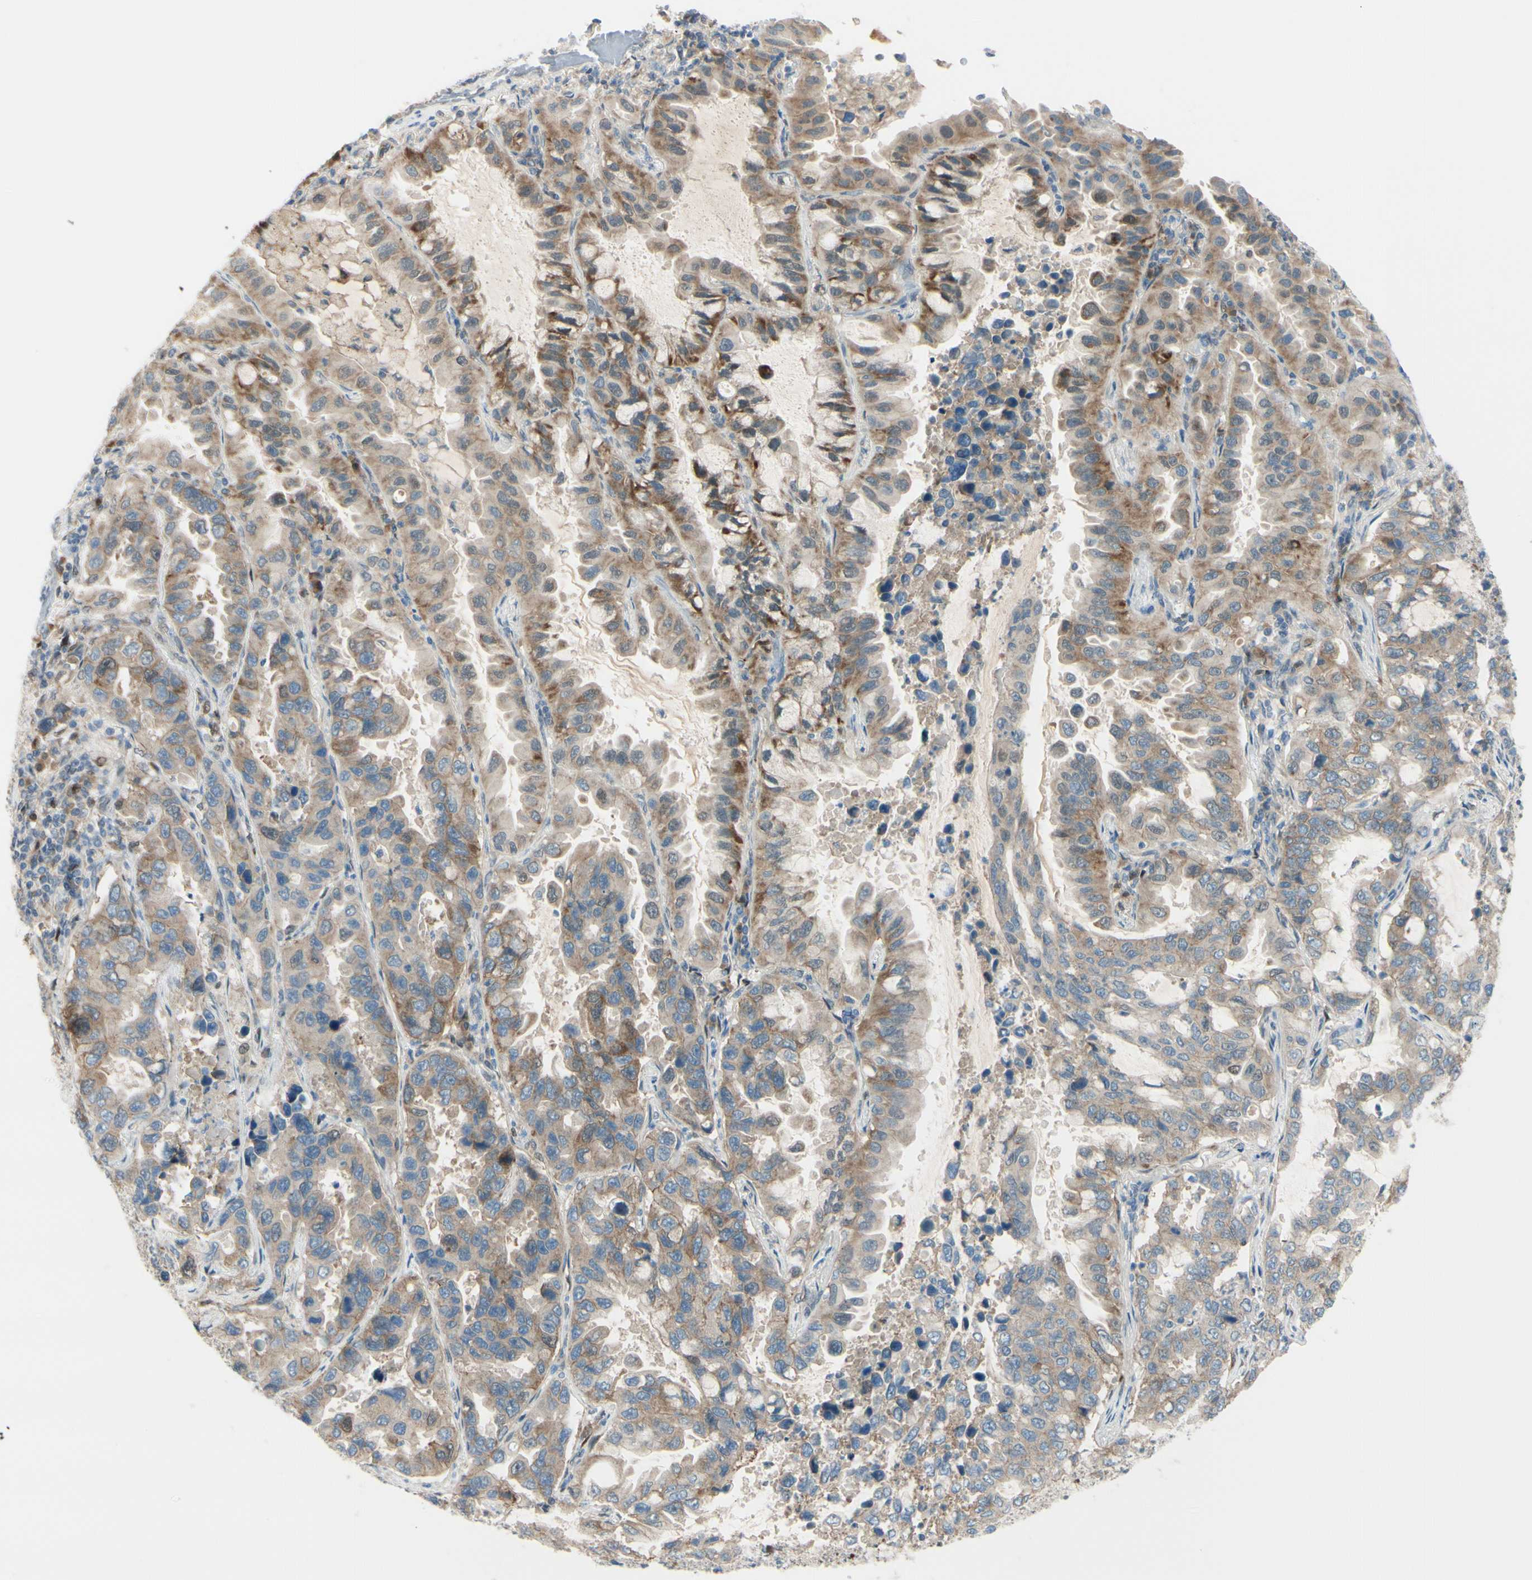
{"staining": {"intensity": "weak", "quantity": ">75%", "location": "cytoplasmic/membranous"}, "tissue": "lung cancer", "cell_type": "Tumor cells", "image_type": "cancer", "snomed": [{"axis": "morphology", "description": "Adenocarcinoma, NOS"}, {"axis": "topography", "description": "Lung"}], "caption": "Protein expression analysis of human adenocarcinoma (lung) reveals weak cytoplasmic/membranous expression in about >75% of tumor cells.", "gene": "PTTG1", "patient": {"sex": "male", "age": 64}}